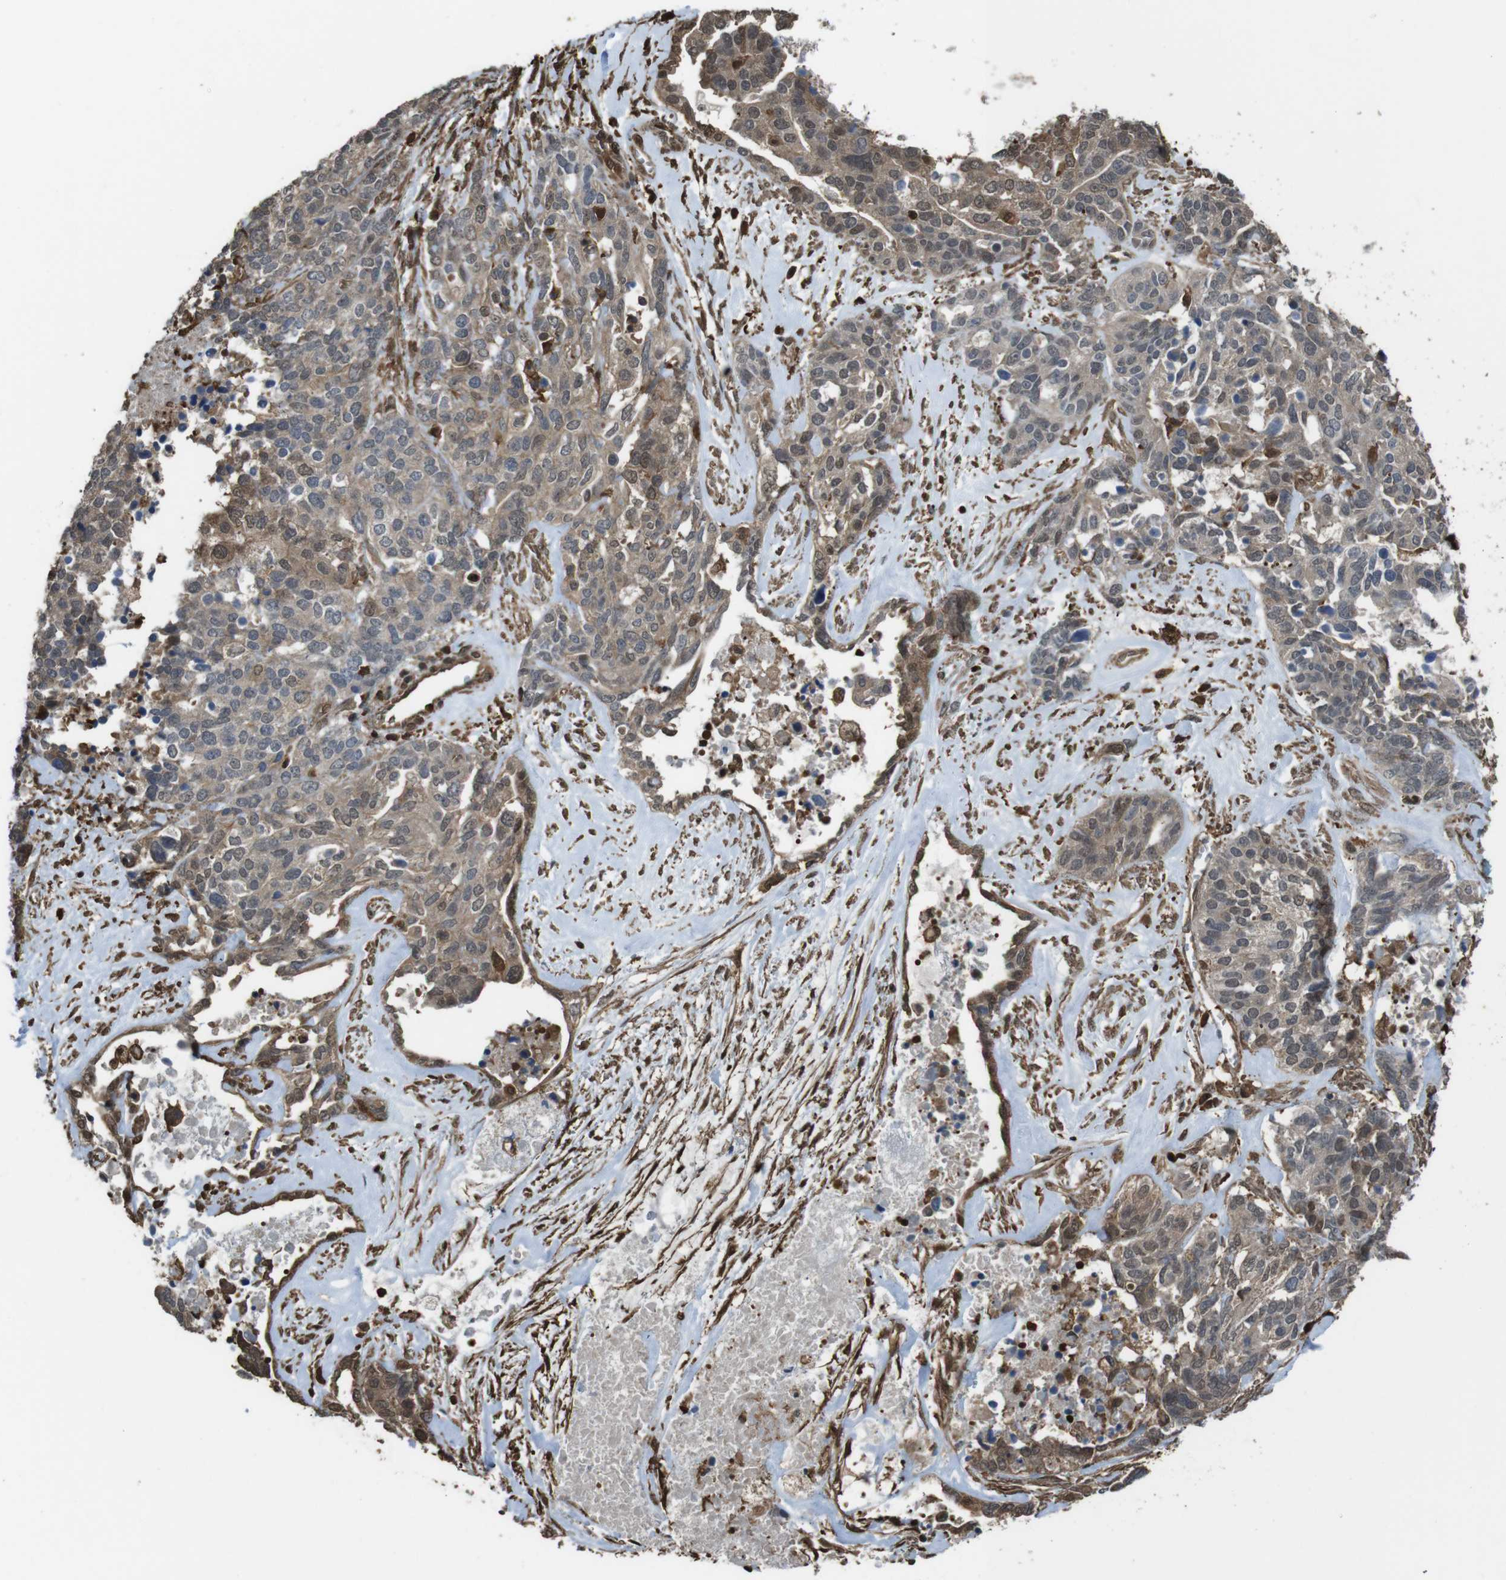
{"staining": {"intensity": "moderate", "quantity": ">75%", "location": "cytoplasmic/membranous,nuclear"}, "tissue": "ovarian cancer", "cell_type": "Tumor cells", "image_type": "cancer", "snomed": [{"axis": "morphology", "description": "Cystadenocarcinoma, serous, NOS"}, {"axis": "topography", "description": "Ovary"}], "caption": "Immunohistochemistry (IHC) of ovarian cancer exhibits medium levels of moderate cytoplasmic/membranous and nuclear positivity in approximately >75% of tumor cells.", "gene": "ARHGDIA", "patient": {"sex": "female", "age": 44}}